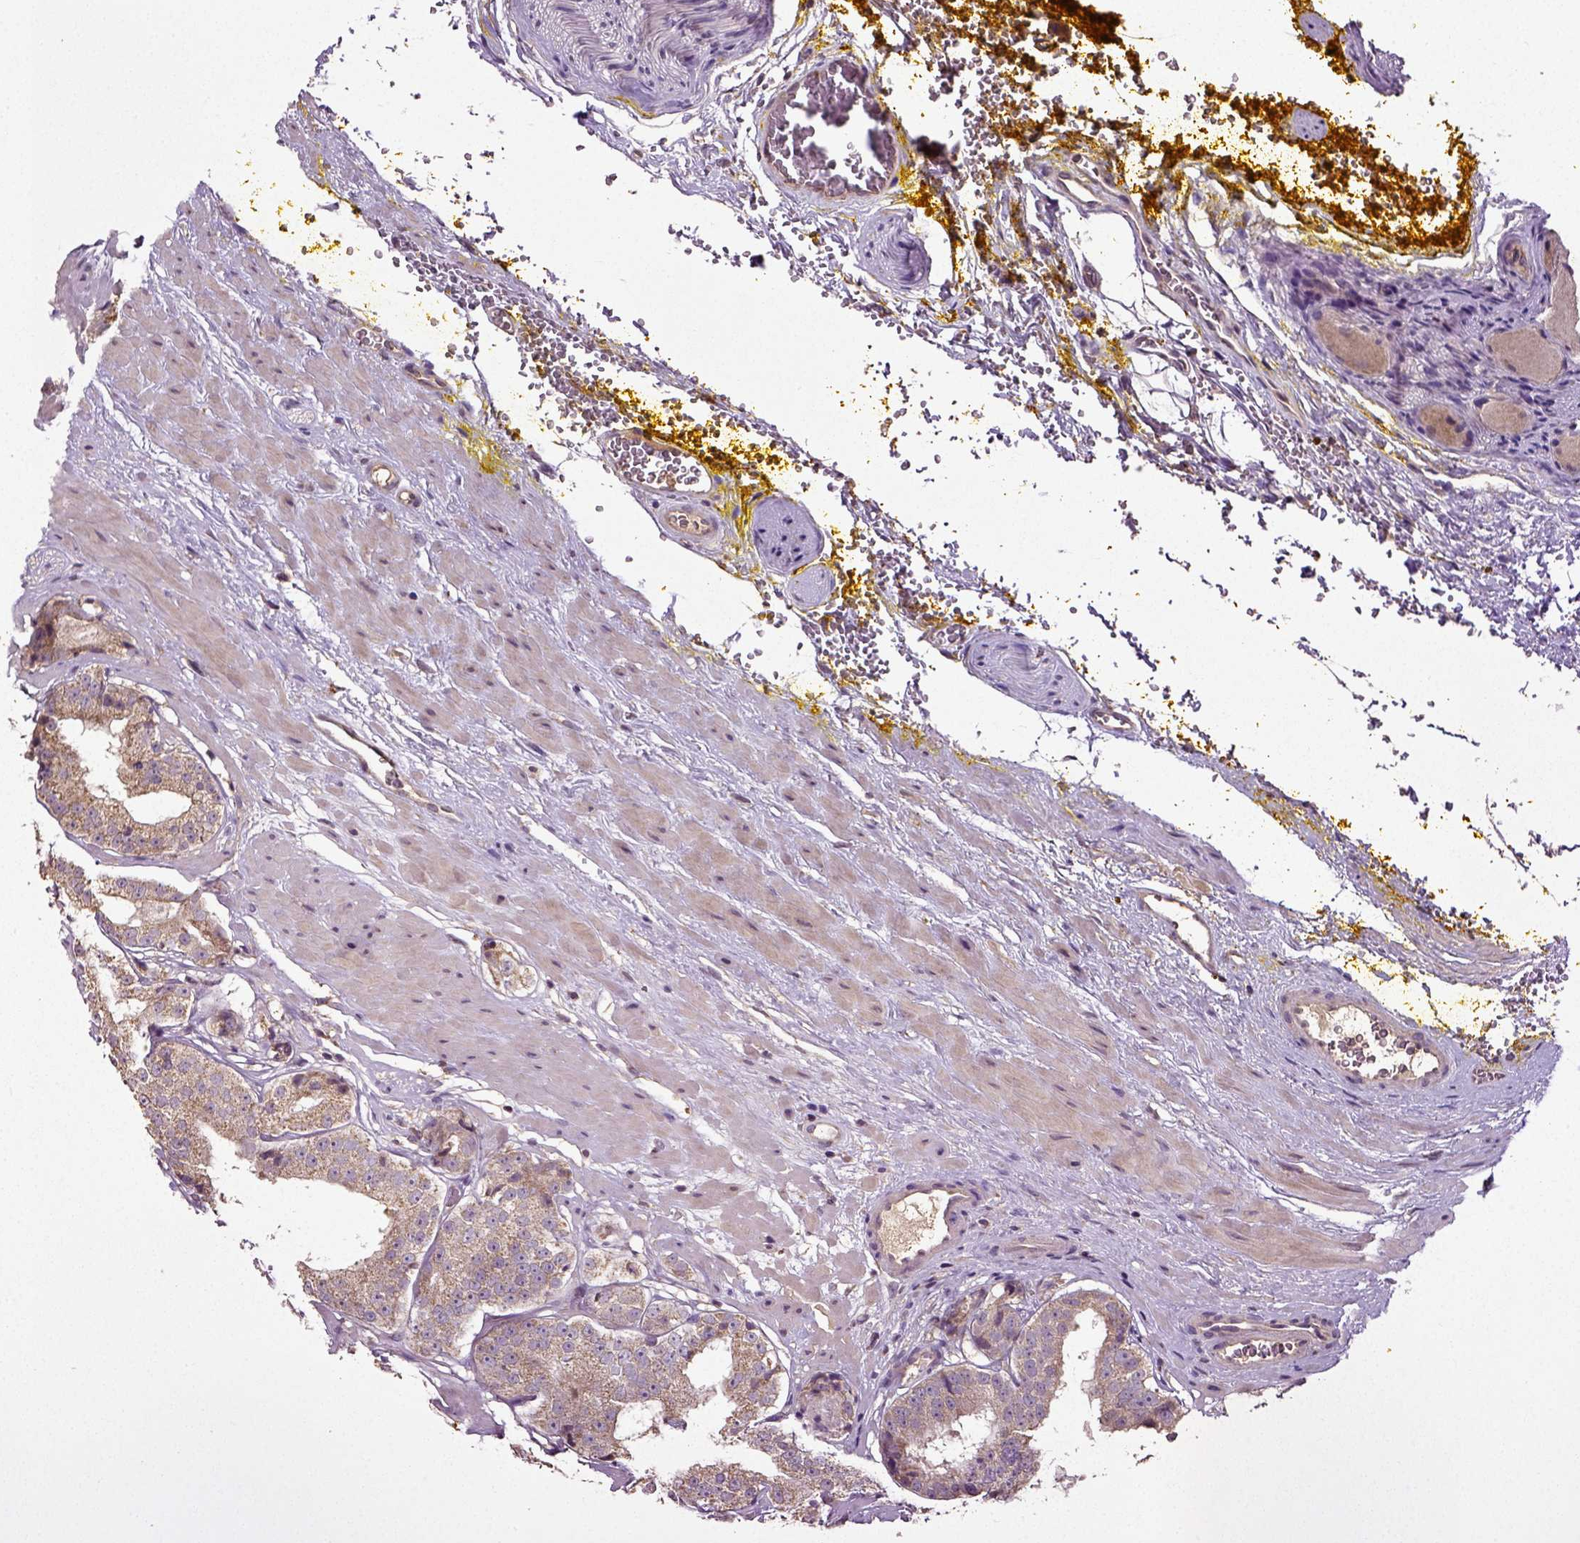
{"staining": {"intensity": "moderate", "quantity": "25%-75%", "location": "cytoplasmic/membranous"}, "tissue": "prostate cancer", "cell_type": "Tumor cells", "image_type": "cancer", "snomed": [{"axis": "morphology", "description": "Adenocarcinoma, Low grade"}, {"axis": "topography", "description": "Prostate"}], "caption": "This image displays IHC staining of prostate low-grade adenocarcinoma, with medium moderate cytoplasmic/membranous positivity in approximately 25%-75% of tumor cells.", "gene": "ERV3-1", "patient": {"sex": "male", "age": 60}}